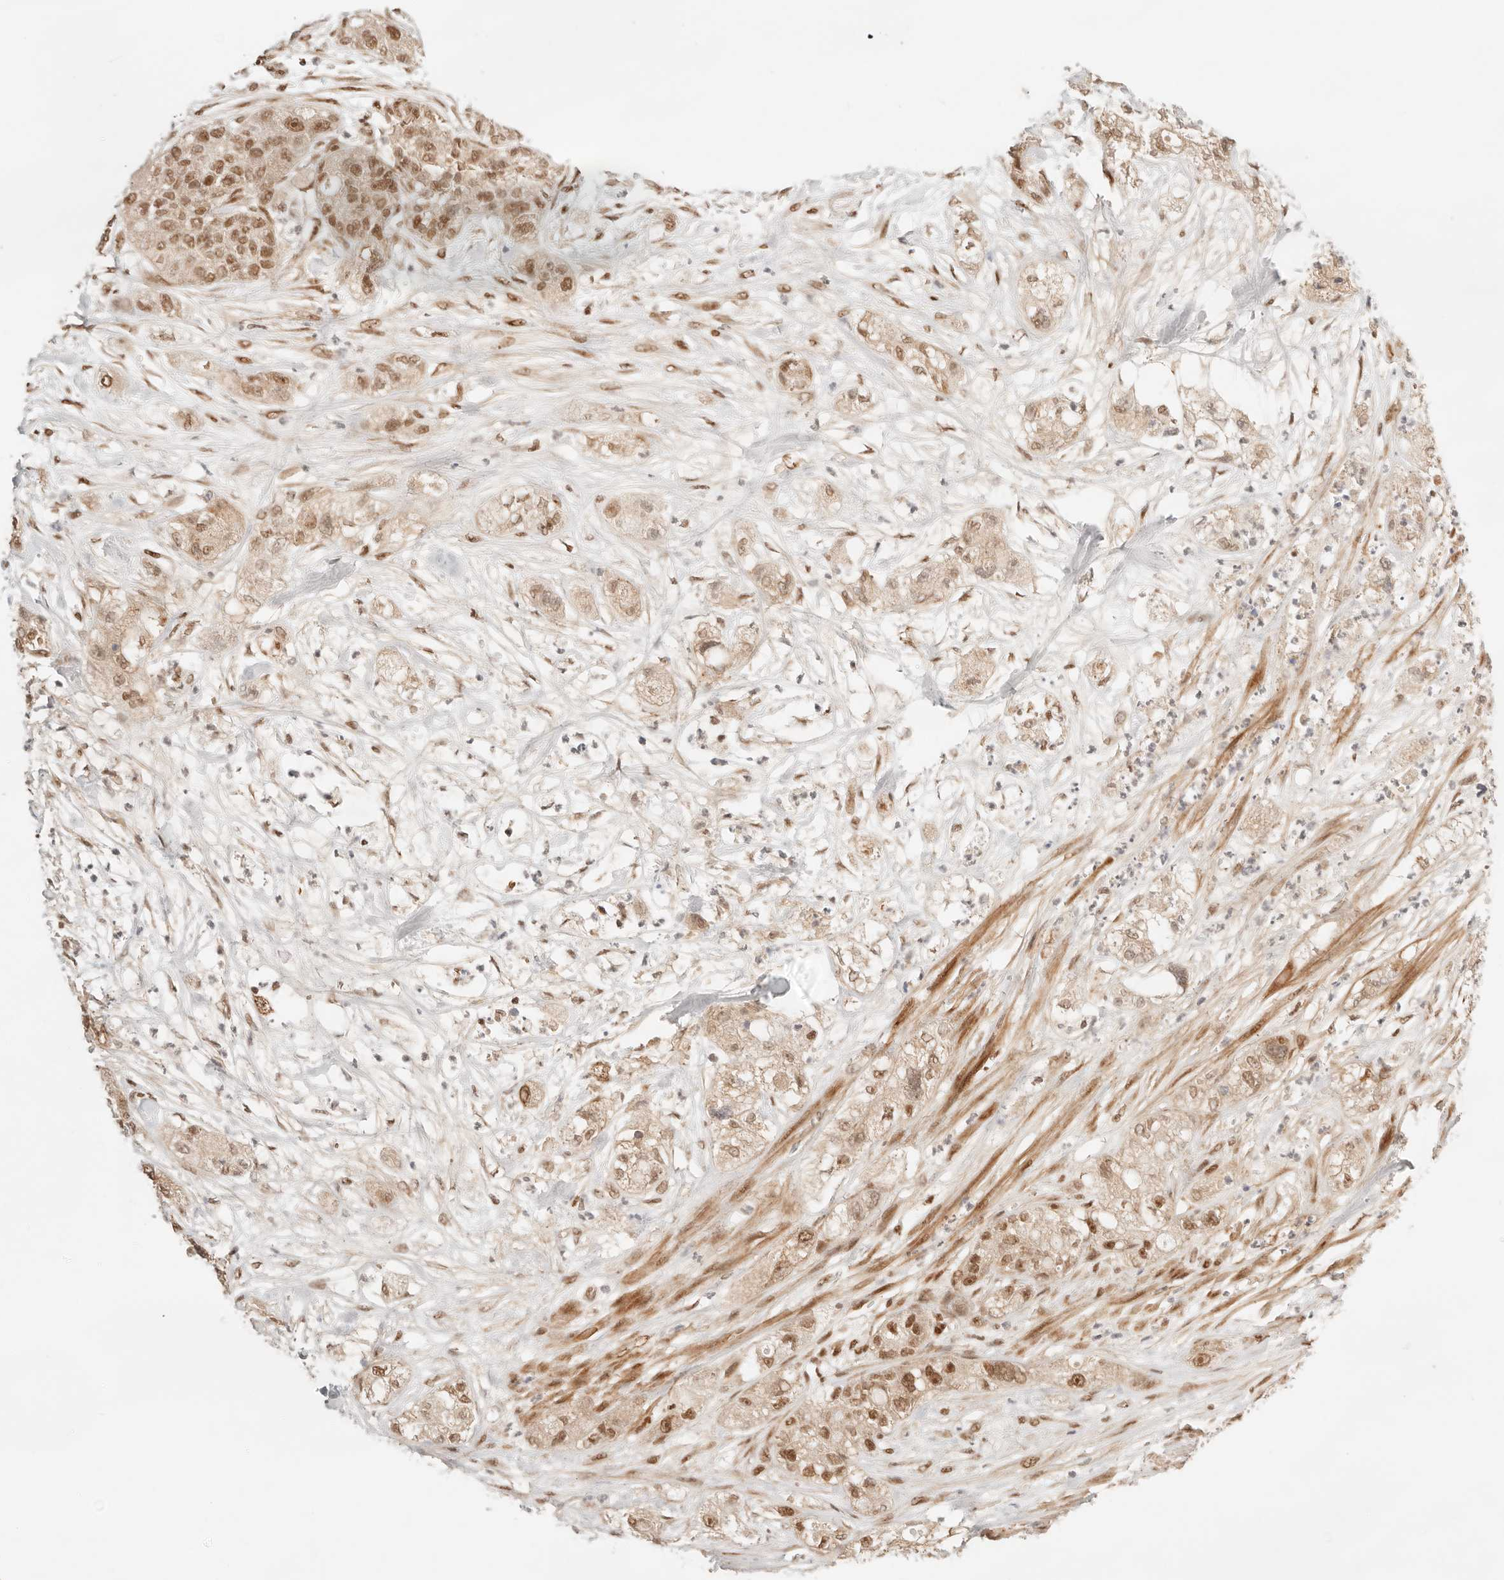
{"staining": {"intensity": "moderate", "quantity": ">75%", "location": "nuclear"}, "tissue": "pancreatic cancer", "cell_type": "Tumor cells", "image_type": "cancer", "snomed": [{"axis": "morphology", "description": "Adenocarcinoma, NOS"}, {"axis": "topography", "description": "Pancreas"}], "caption": "Pancreatic cancer stained for a protein (brown) displays moderate nuclear positive expression in about >75% of tumor cells.", "gene": "GTF2E2", "patient": {"sex": "female", "age": 78}}